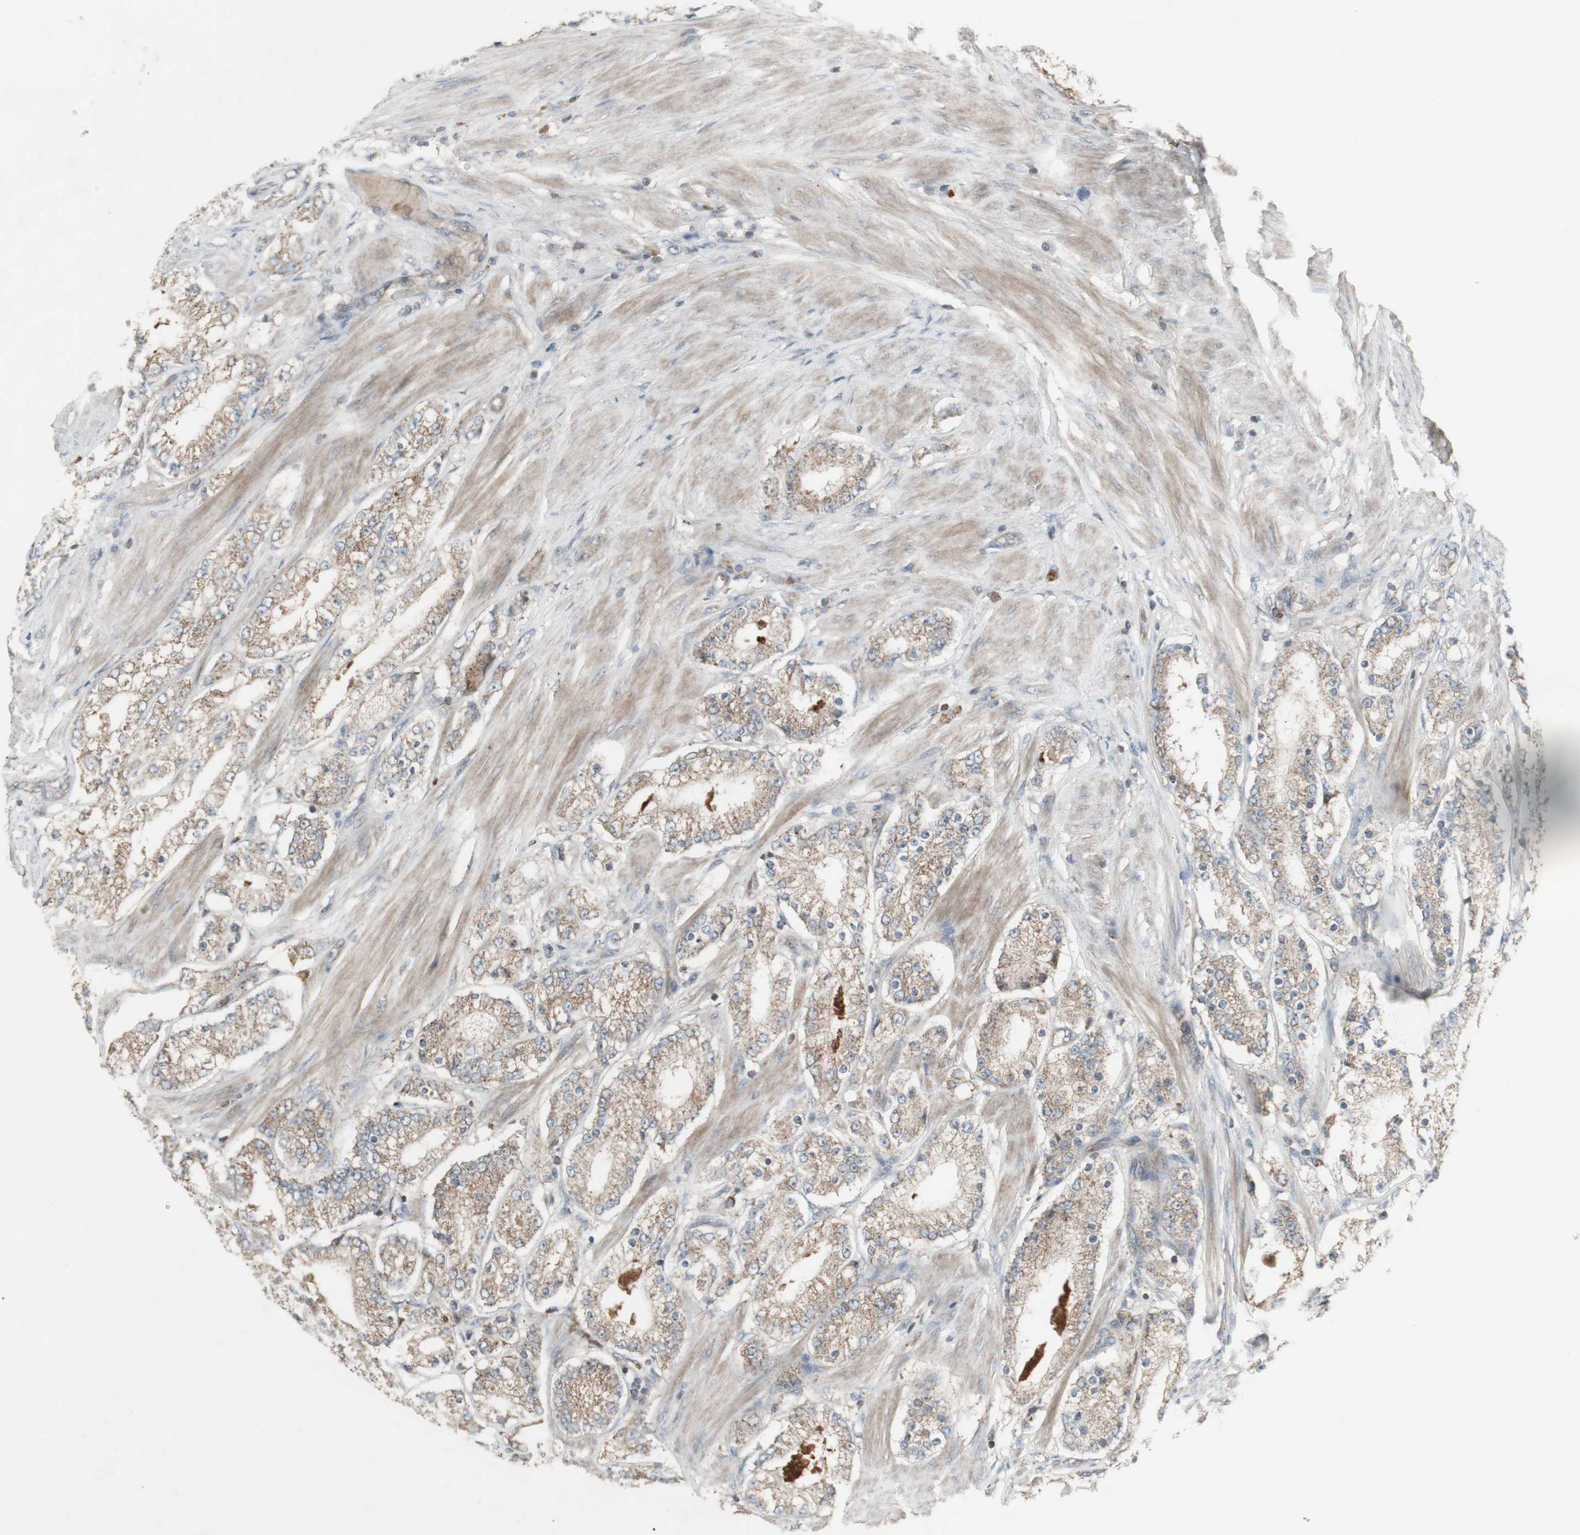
{"staining": {"intensity": "weak", "quantity": ">75%", "location": "cytoplasmic/membranous"}, "tissue": "prostate cancer", "cell_type": "Tumor cells", "image_type": "cancer", "snomed": [{"axis": "morphology", "description": "Adenocarcinoma, Low grade"}, {"axis": "topography", "description": "Prostate"}], "caption": "Protein analysis of prostate cancer (adenocarcinoma (low-grade)) tissue demonstrates weak cytoplasmic/membranous positivity in approximately >75% of tumor cells.", "gene": "SHC1", "patient": {"sex": "male", "age": 63}}